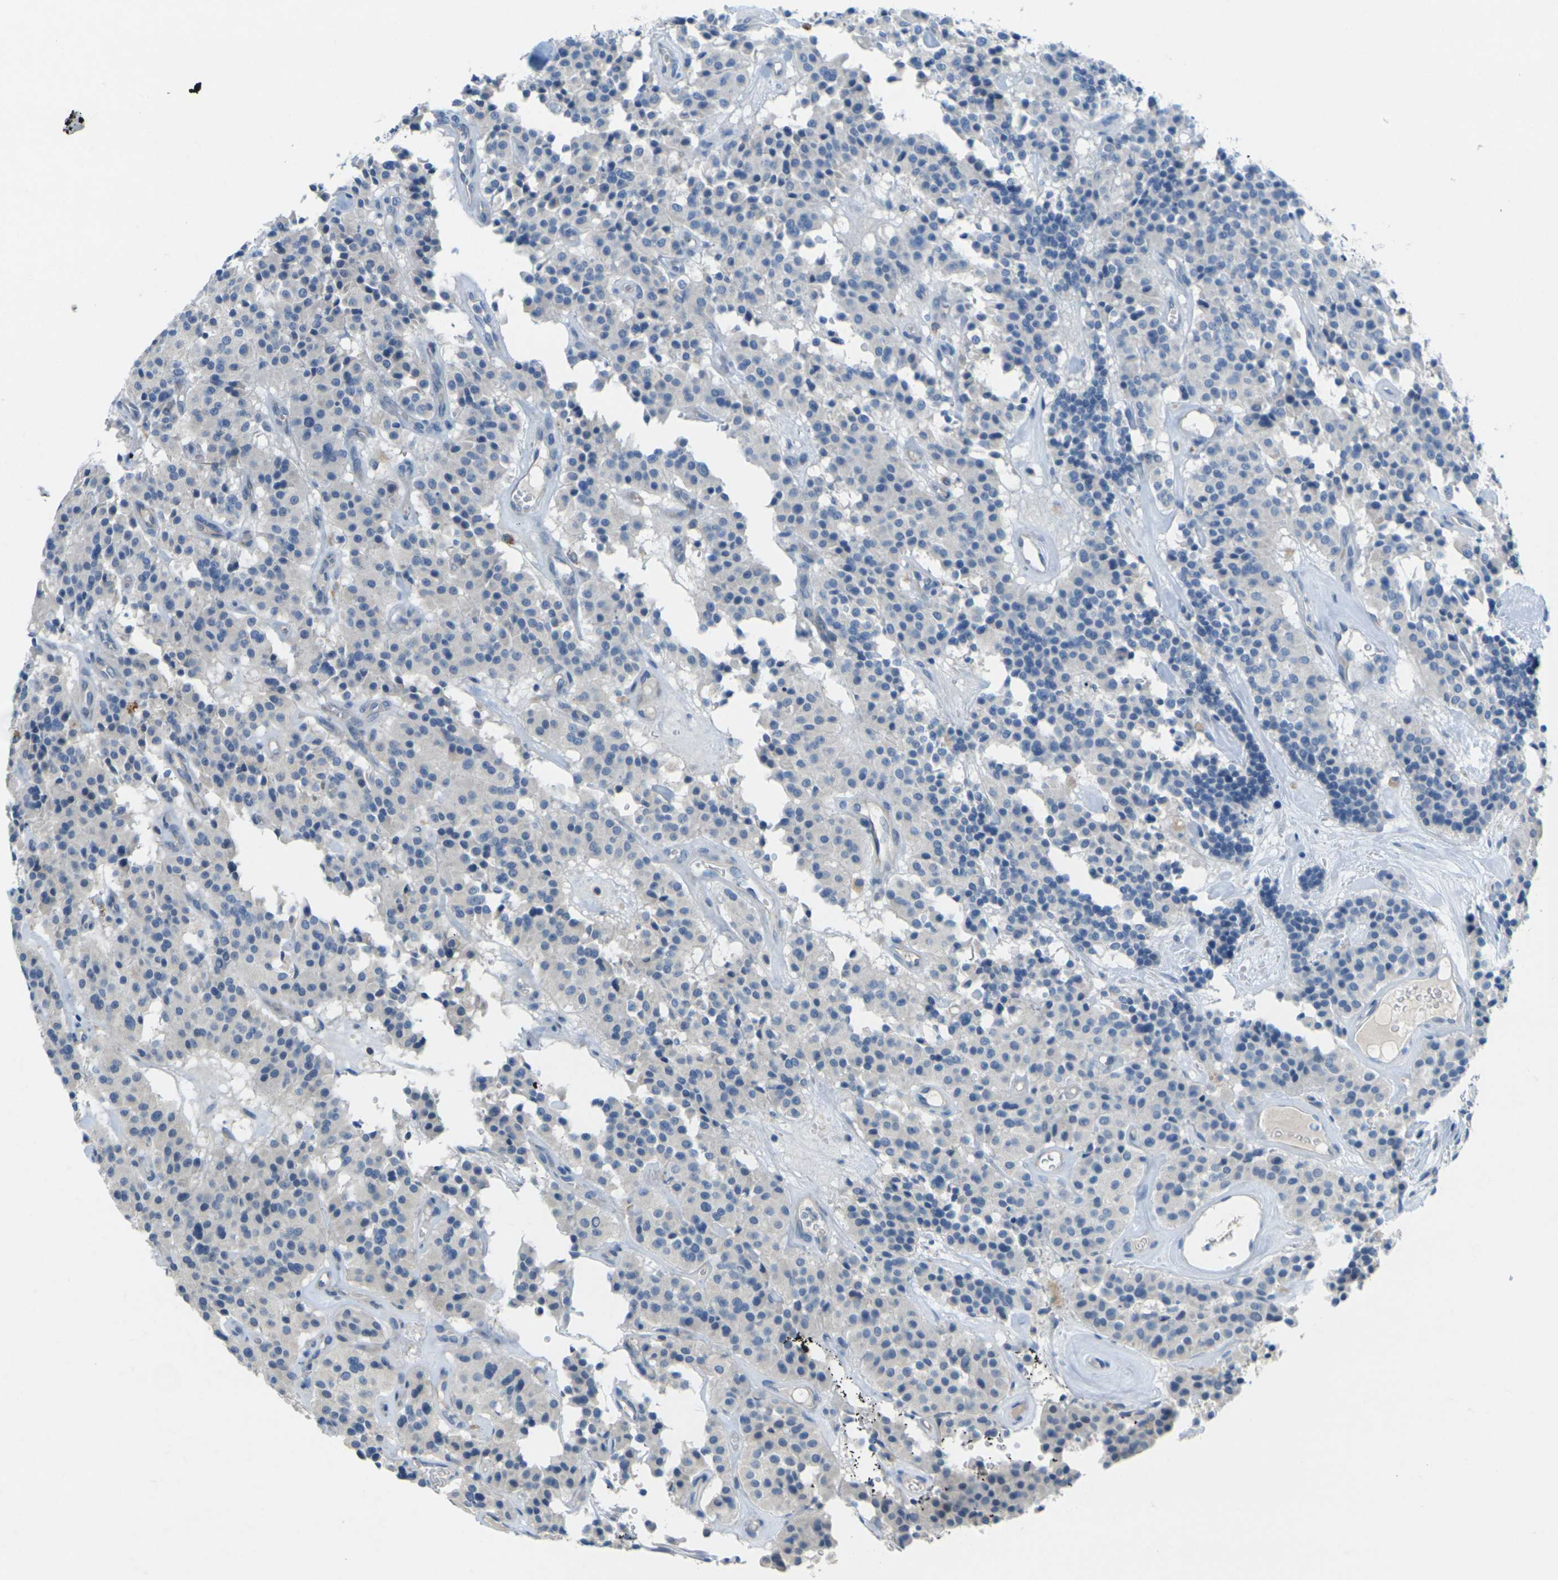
{"staining": {"intensity": "negative", "quantity": "none", "location": "none"}, "tissue": "carcinoid", "cell_type": "Tumor cells", "image_type": "cancer", "snomed": [{"axis": "morphology", "description": "Carcinoid, malignant, NOS"}, {"axis": "topography", "description": "Lung"}], "caption": "Immunohistochemistry photomicrograph of human carcinoid stained for a protein (brown), which demonstrates no positivity in tumor cells. The staining was performed using DAB (3,3'-diaminobenzidine) to visualize the protein expression in brown, while the nuclei were stained in blue with hematoxylin (Magnification: 20x).", "gene": "CYP2C8", "patient": {"sex": "male", "age": 30}}